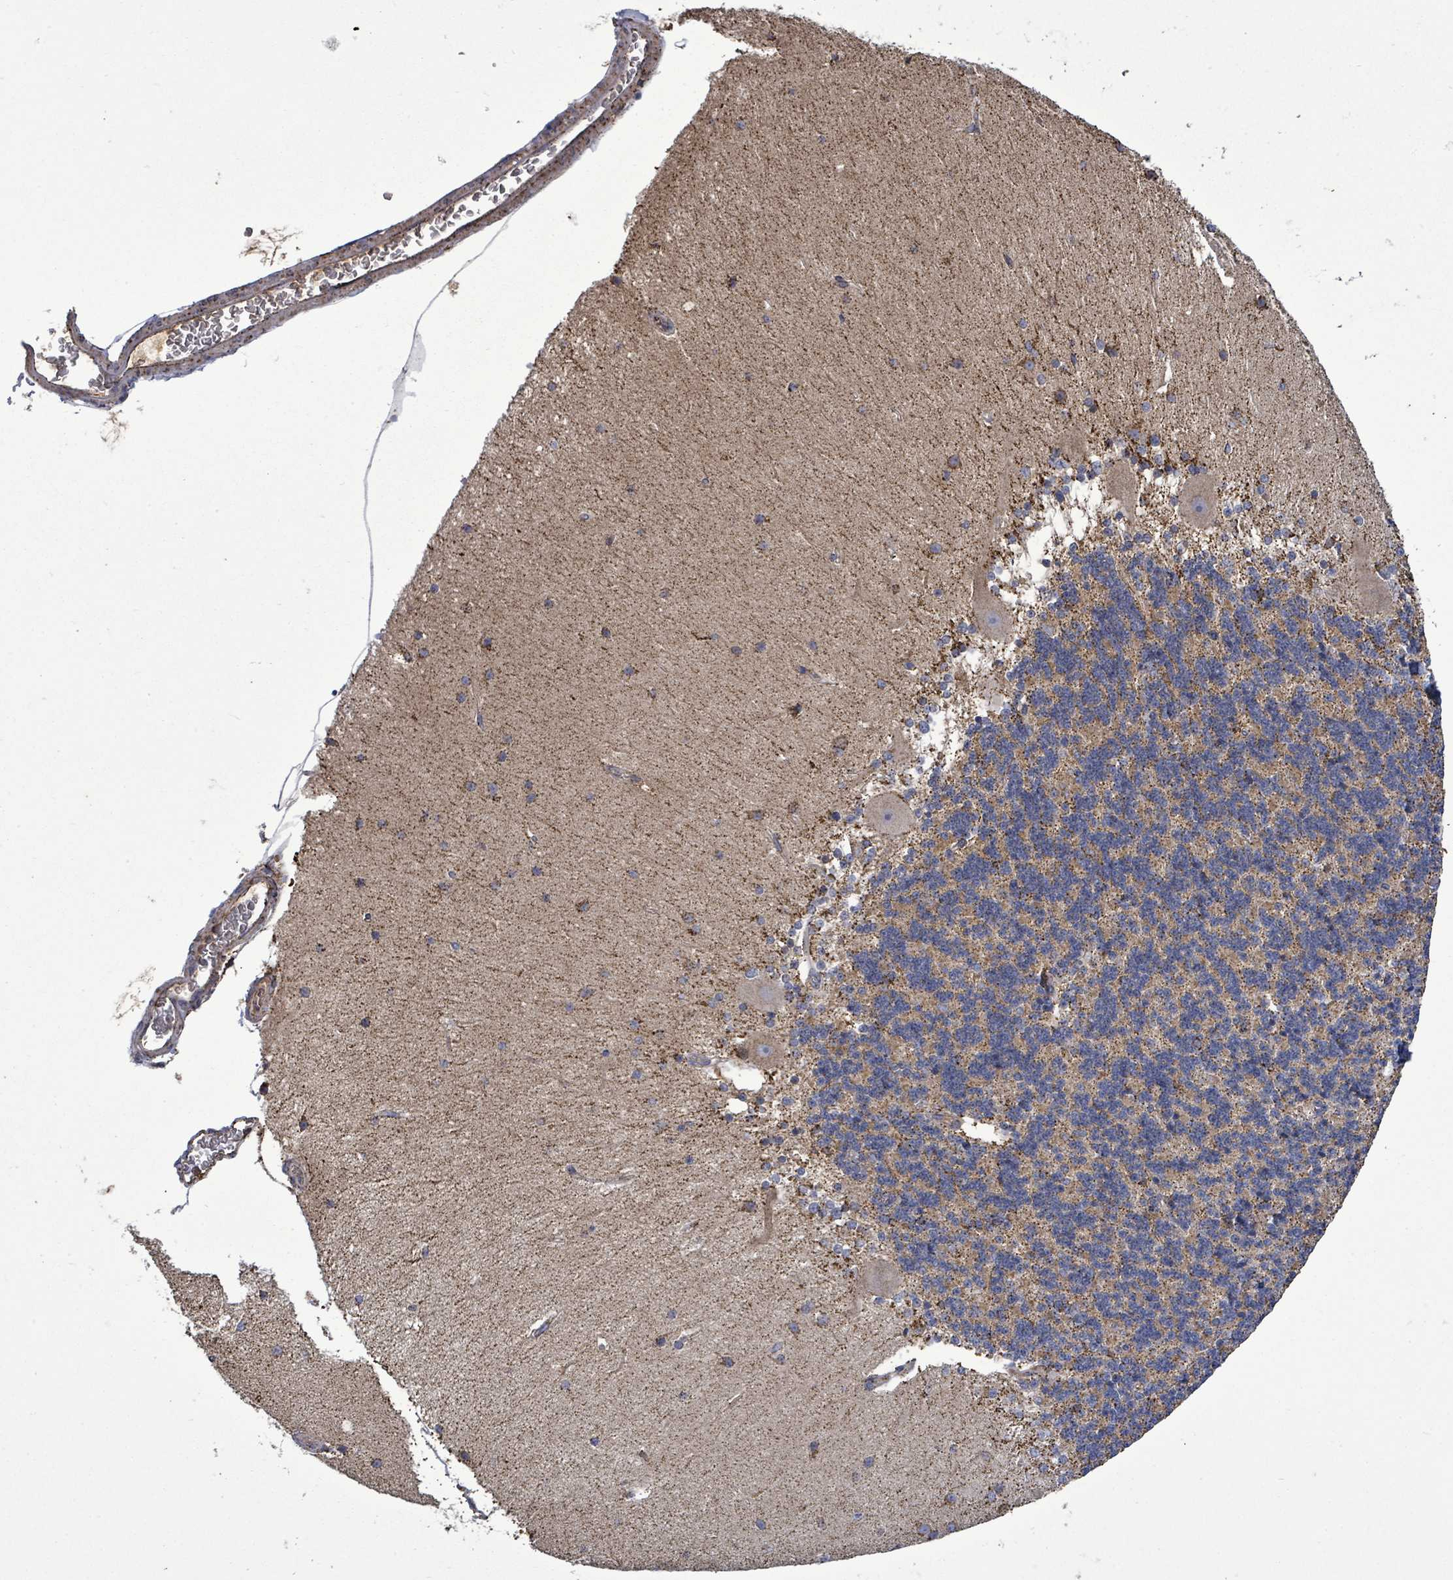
{"staining": {"intensity": "moderate", "quantity": "25%-75%", "location": "cytoplasmic/membranous"}, "tissue": "cerebellum", "cell_type": "Cells in granular layer", "image_type": "normal", "snomed": [{"axis": "morphology", "description": "Normal tissue, NOS"}, {"axis": "topography", "description": "Cerebellum"}], "caption": "Immunohistochemistry (IHC) (DAB (3,3'-diaminobenzidine)) staining of benign cerebellum shows moderate cytoplasmic/membranous protein staining in approximately 25%-75% of cells in granular layer.", "gene": "MTMR12", "patient": {"sex": "female", "age": 54}}